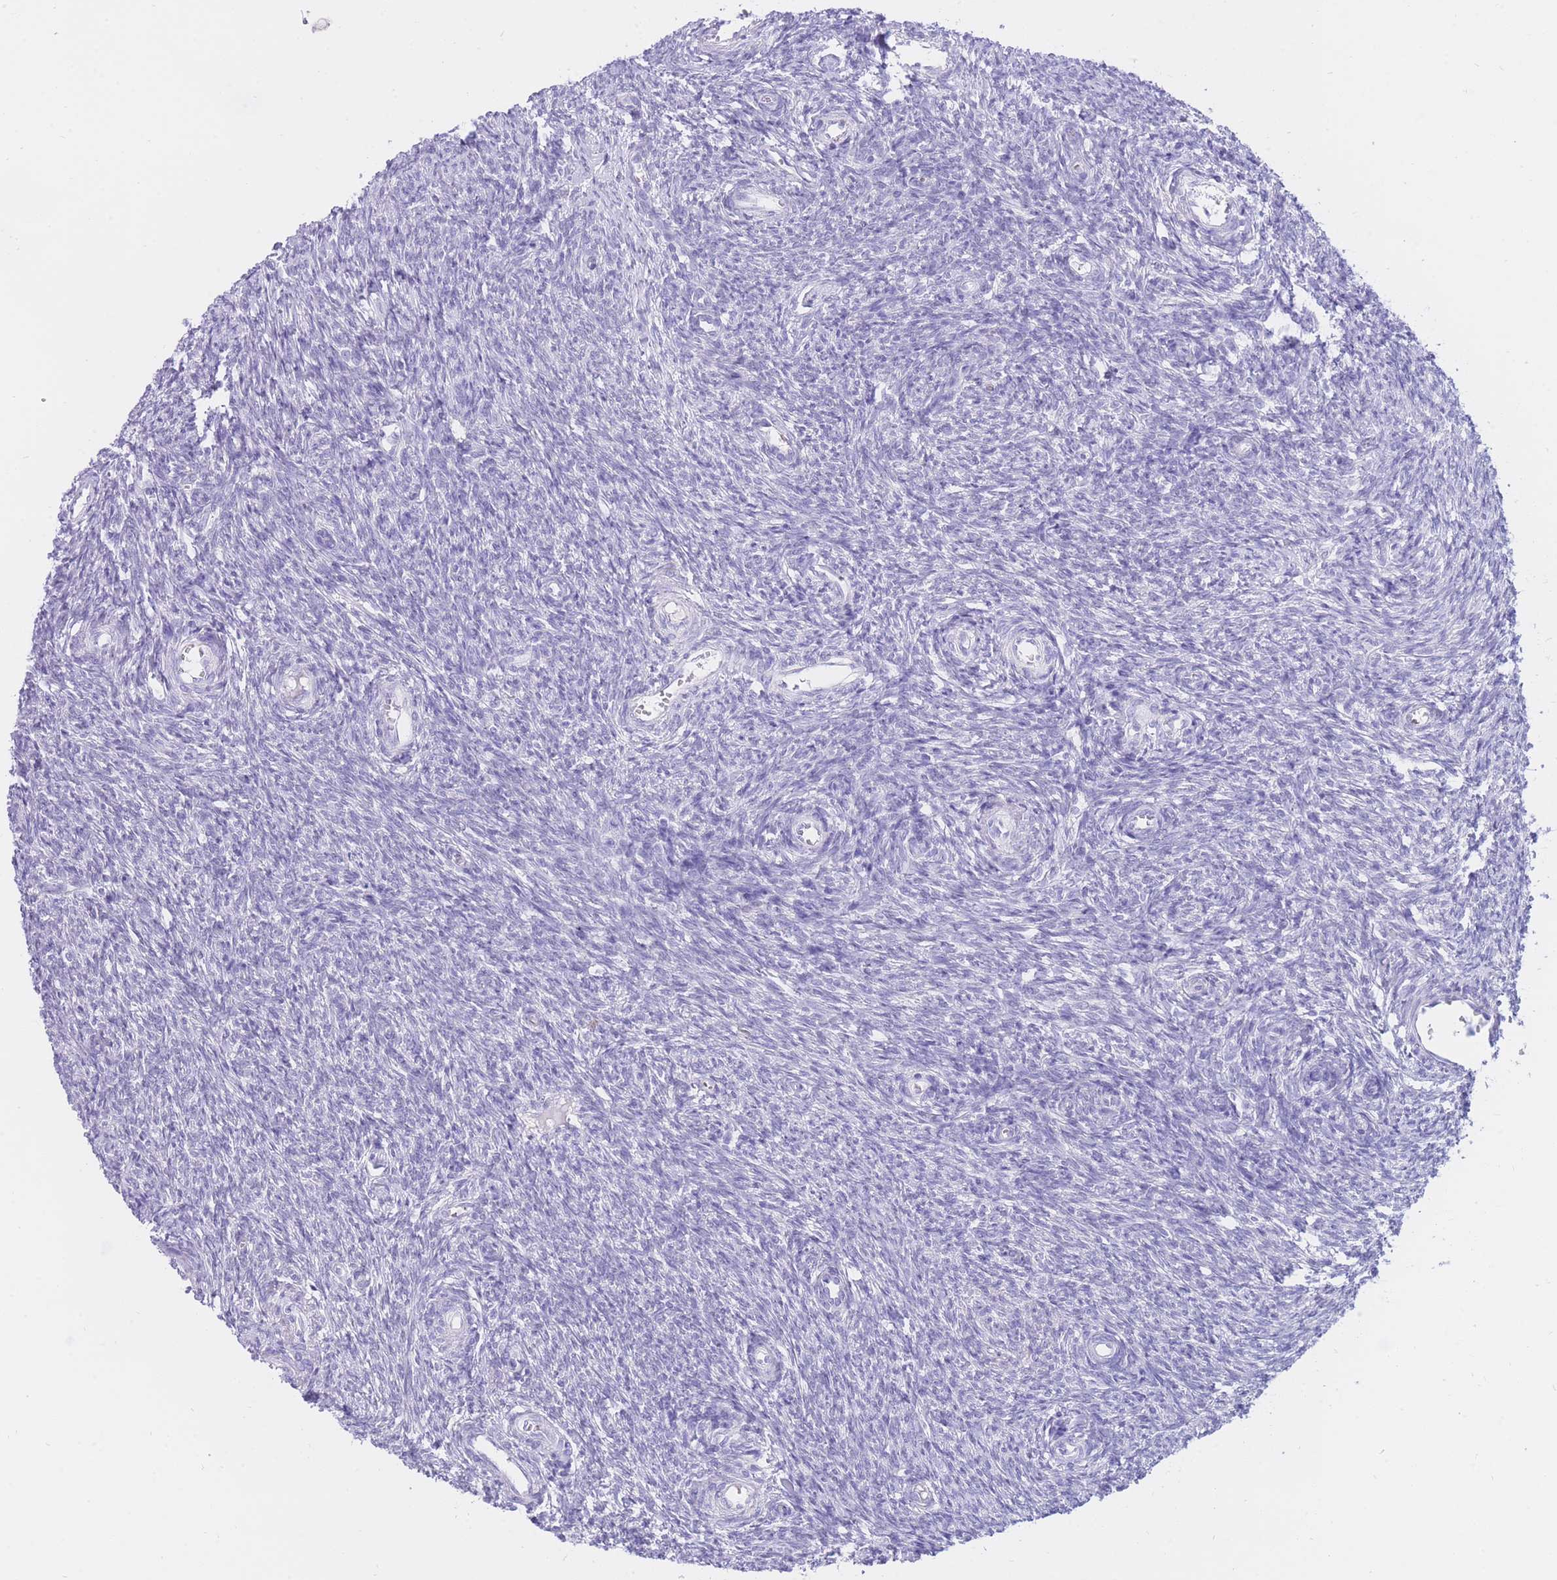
{"staining": {"intensity": "negative", "quantity": "none", "location": "none"}, "tissue": "ovary", "cell_type": "Ovarian stroma cells", "image_type": "normal", "snomed": [{"axis": "morphology", "description": "Normal tissue, NOS"}, {"axis": "topography", "description": "Ovary"}], "caption": "Ovary stained for a protein using IHC reveals no expression ovarian stroma cells.", "gene": "SSUH2", "patient": {"sex": "female", "age": 44}}